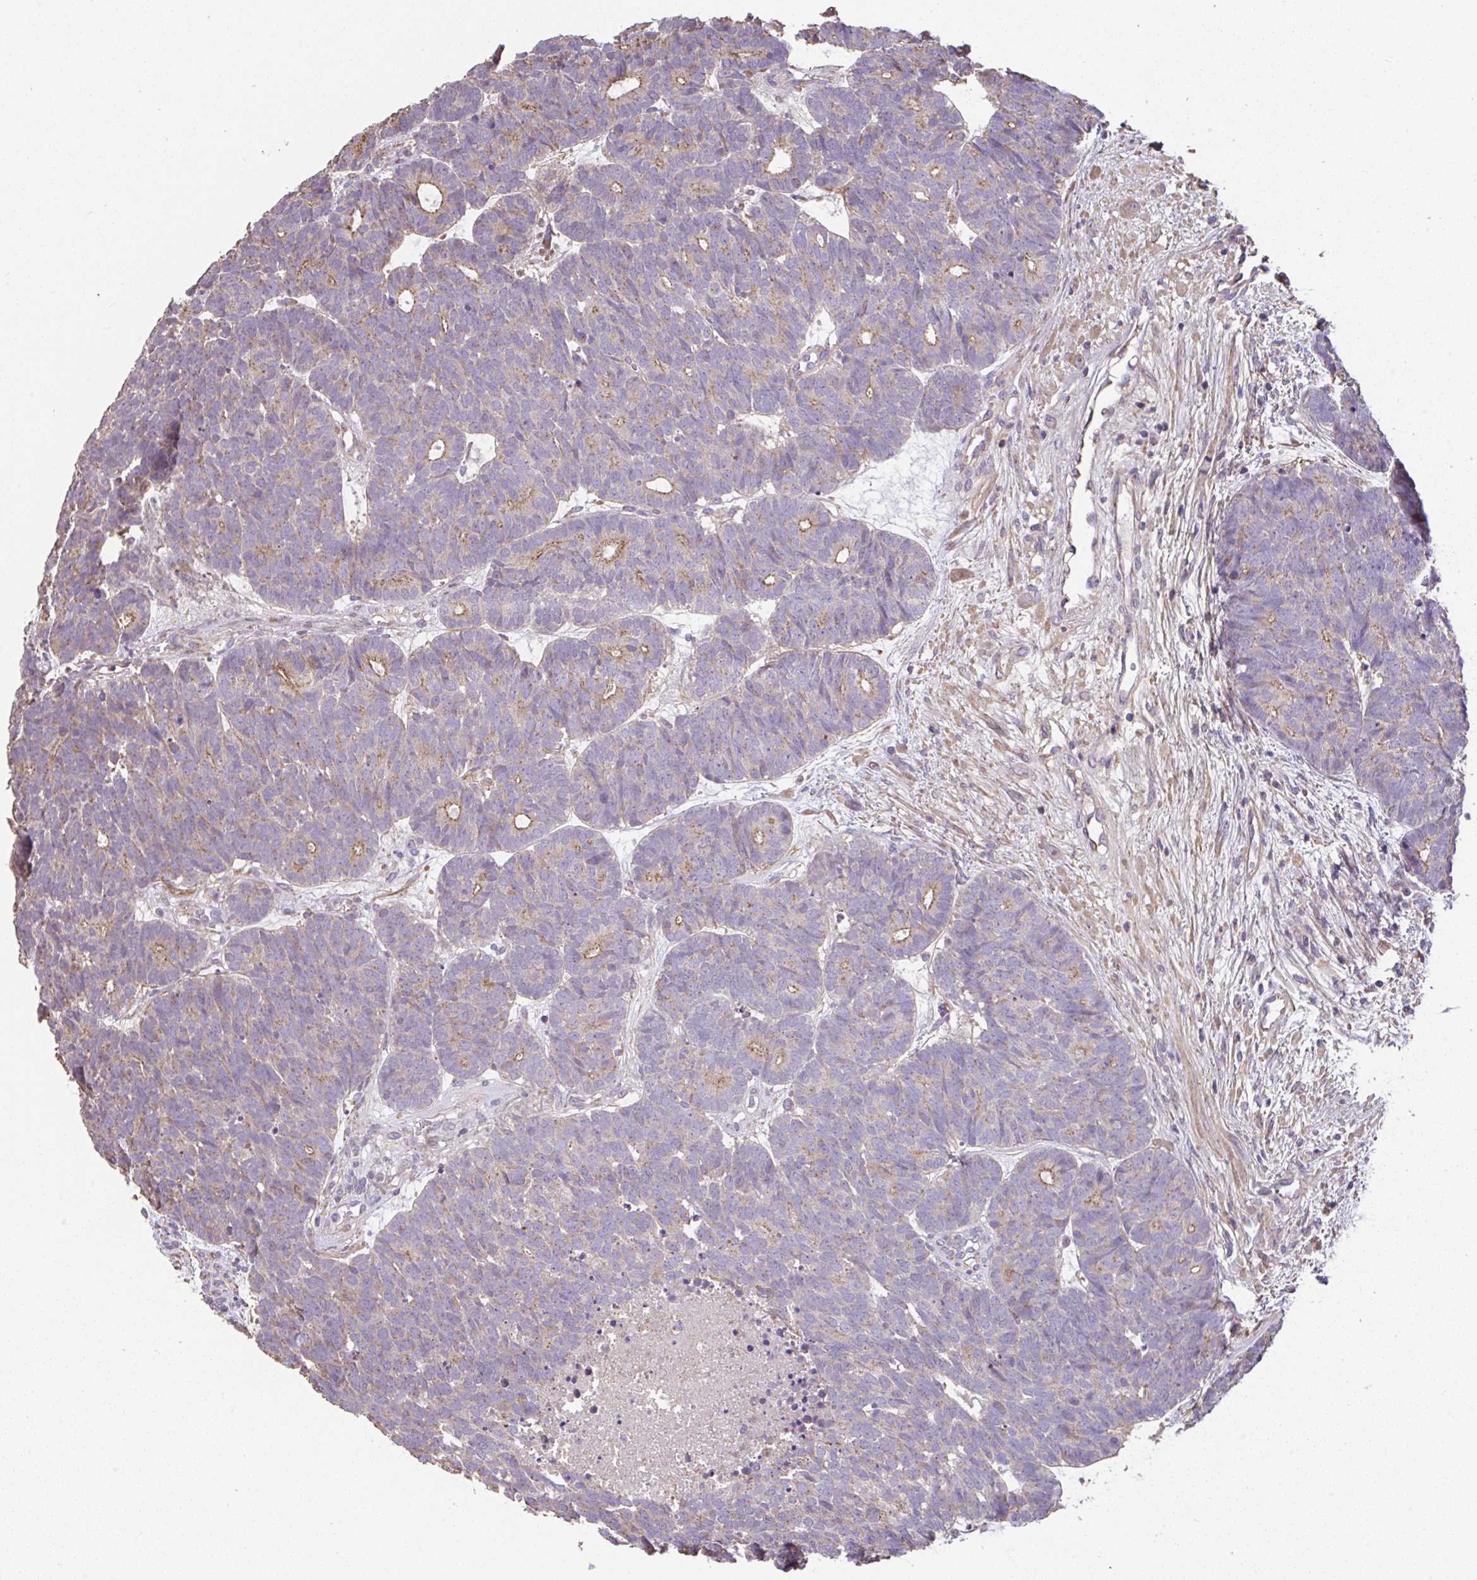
{"staining": {"intensity": "moderate", "quantity": "<25%", "location": "cytoplasmic/membranous"}, "tissue": "head and neck cancer", "cell_type": "Tumor cells", "image_type": "cancer", "snomed": [{"axis": "morphology", "description": "Adenocarcinoma, NOS"}, {"axis": "topography", "description": "Head-Neck"}], "caption": "A high-resolution photomicrograph shows immunohistochemistry staining of head and neck adenocarcinoma, which displays moderate cytoplasmic/membranous positivity in about <25% of tumor cells.", "gene": "RUNDC3B", "patient": {"sex": "female", "age": 81}}